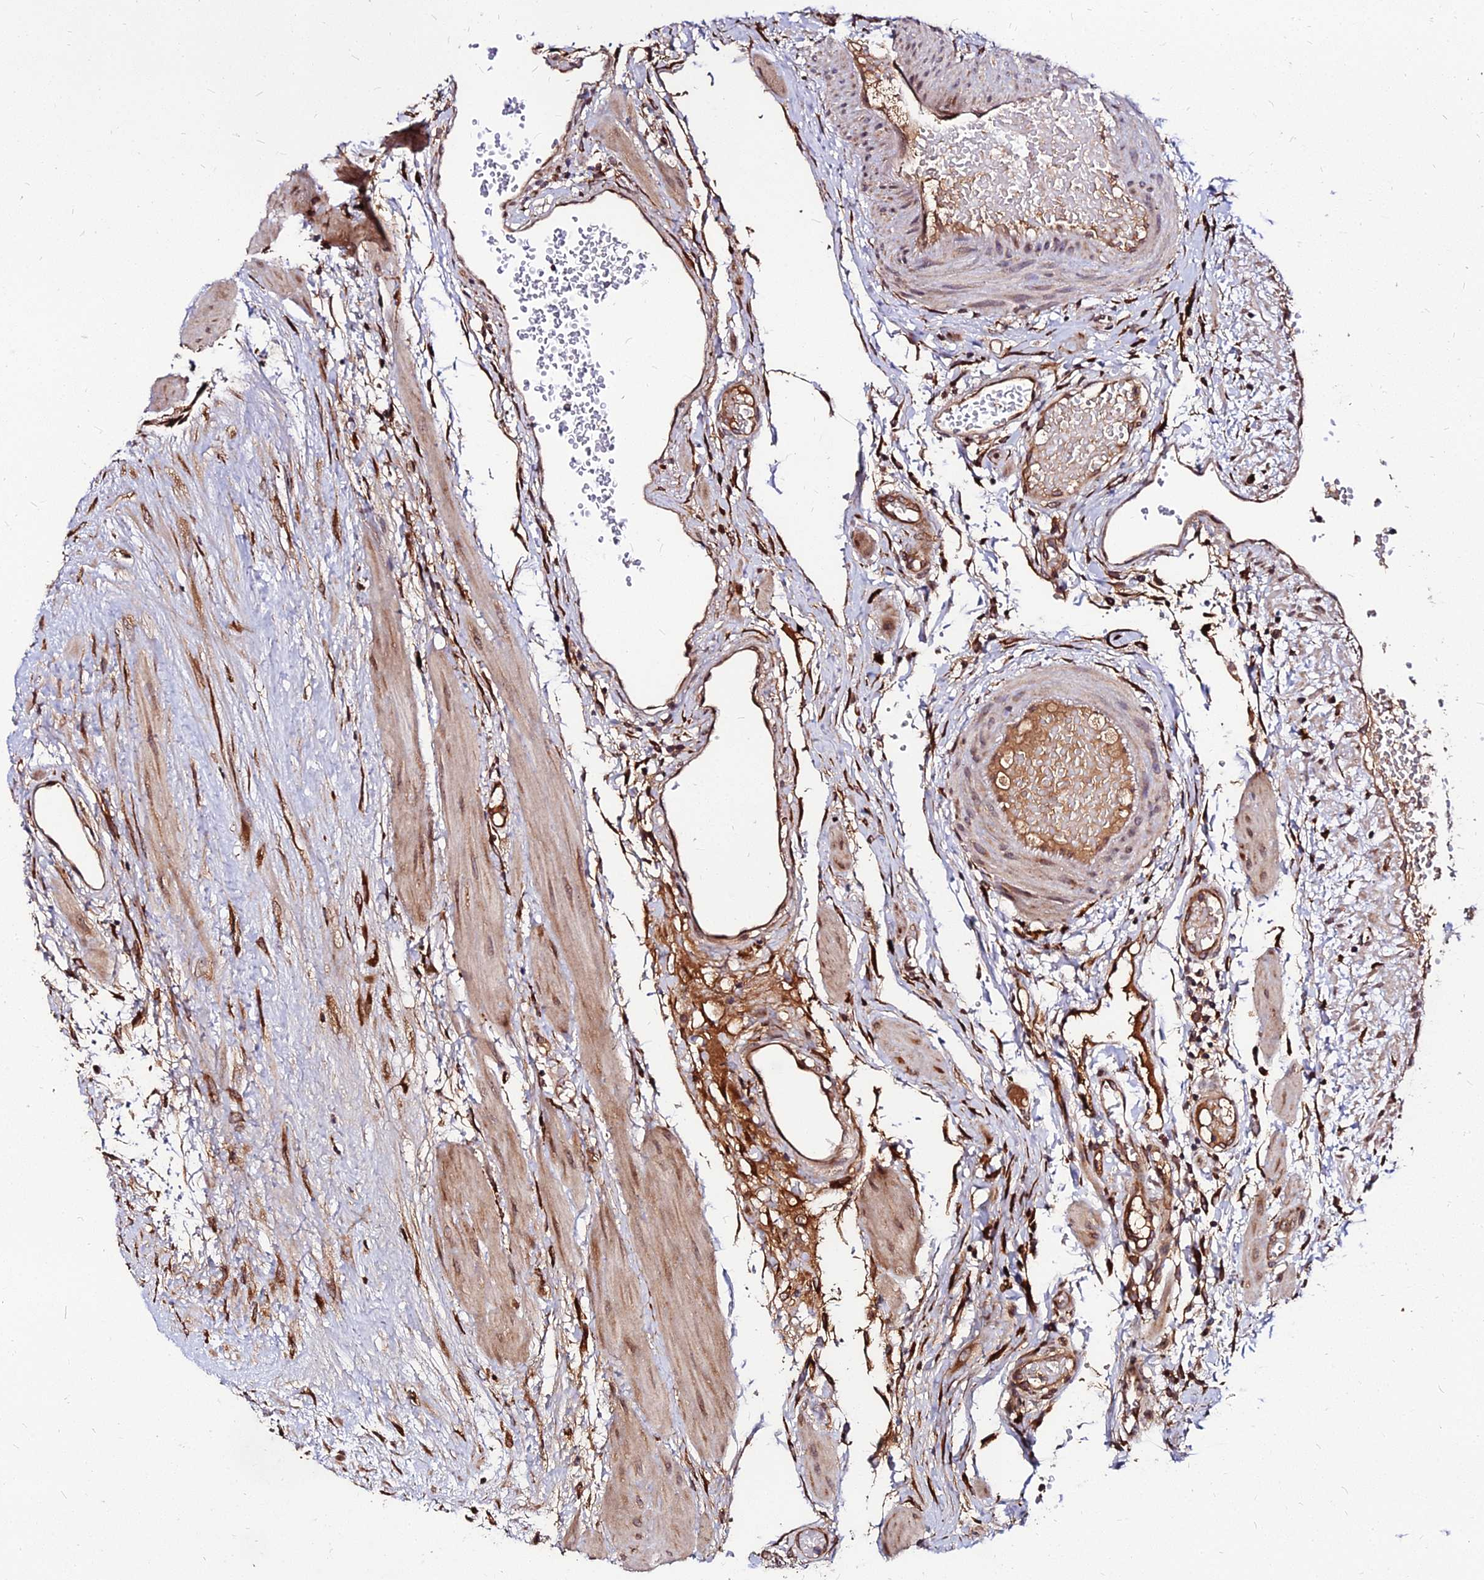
{"staining": {"intensity": "strong", "quantity": ">75%", "location": "cytoplasmic/membranous,nuclear"}, "tissue": "fallopian tube", "cell_type": "Glandular cells", "image_type": "normal", "snomed": [{"axis": "morphology", "description": "Normal tissue, NOS"}, {"axis": "topography", "description": "Fallopian tube"}], "caption": "Glandular cells exhibit strong cytoplasmic/membranous,nuclear staining in approximately >75% of cells in normal fallopian tube.", "gene": "PDE4D", "patient": {"sex": "female", "age": 37}}